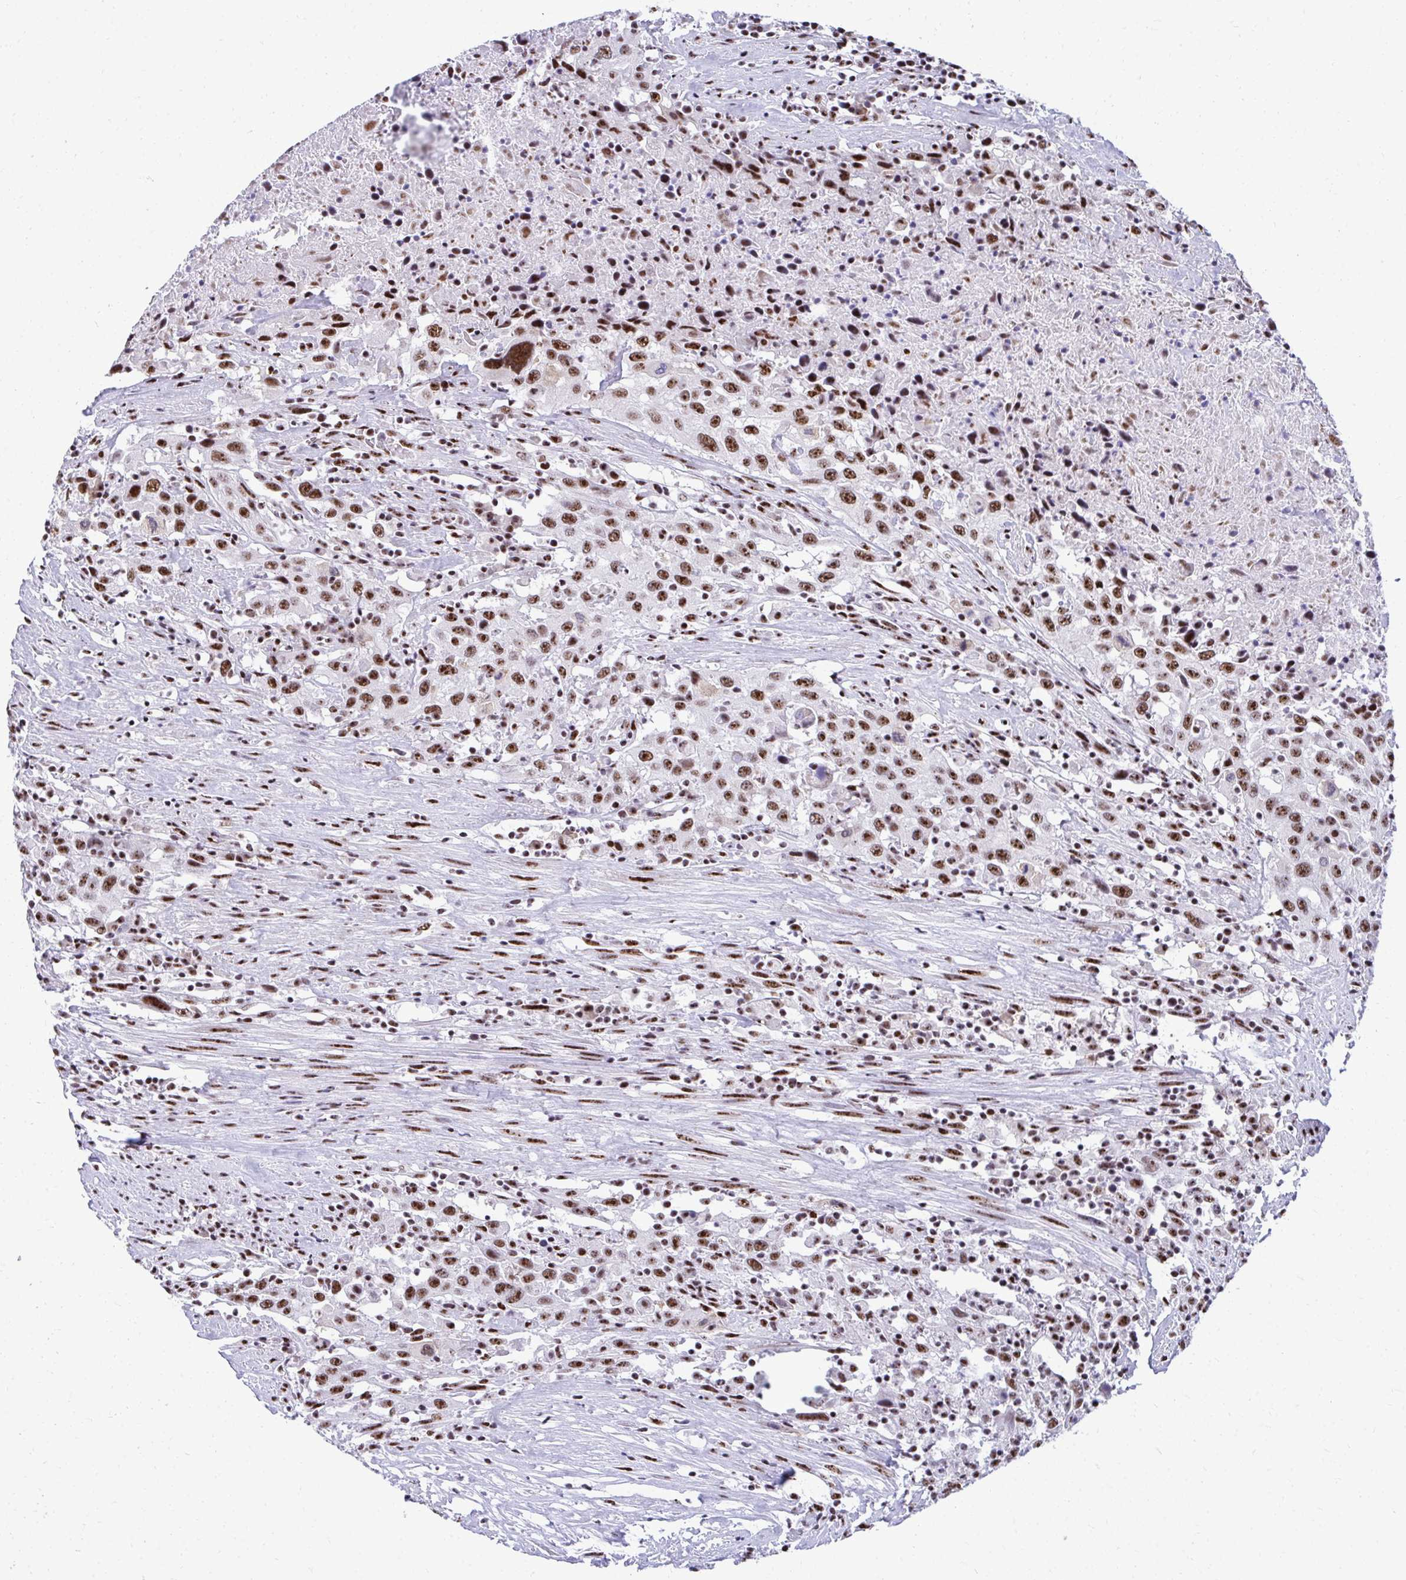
{"staining": {"intensity": "moderate", "quantity": ">75%", "location": "nuclear"}, "tissue": "urothelial cancer", "cell_type": "Tumor cells", "image_type": "cancer", "snomed": [{"axis": "morphology", "description": "Urothelial carcinoma, High grade"}, {"axis": "topography", "description": "Urinary bladder"}], "caption": "Human urothelial cancer stained with a brown dye displays moderate nuclear positive positivity in about >75% of tumor cells.", "gene": "PELP1", "patient": {"sex": "male", "age": 61}}